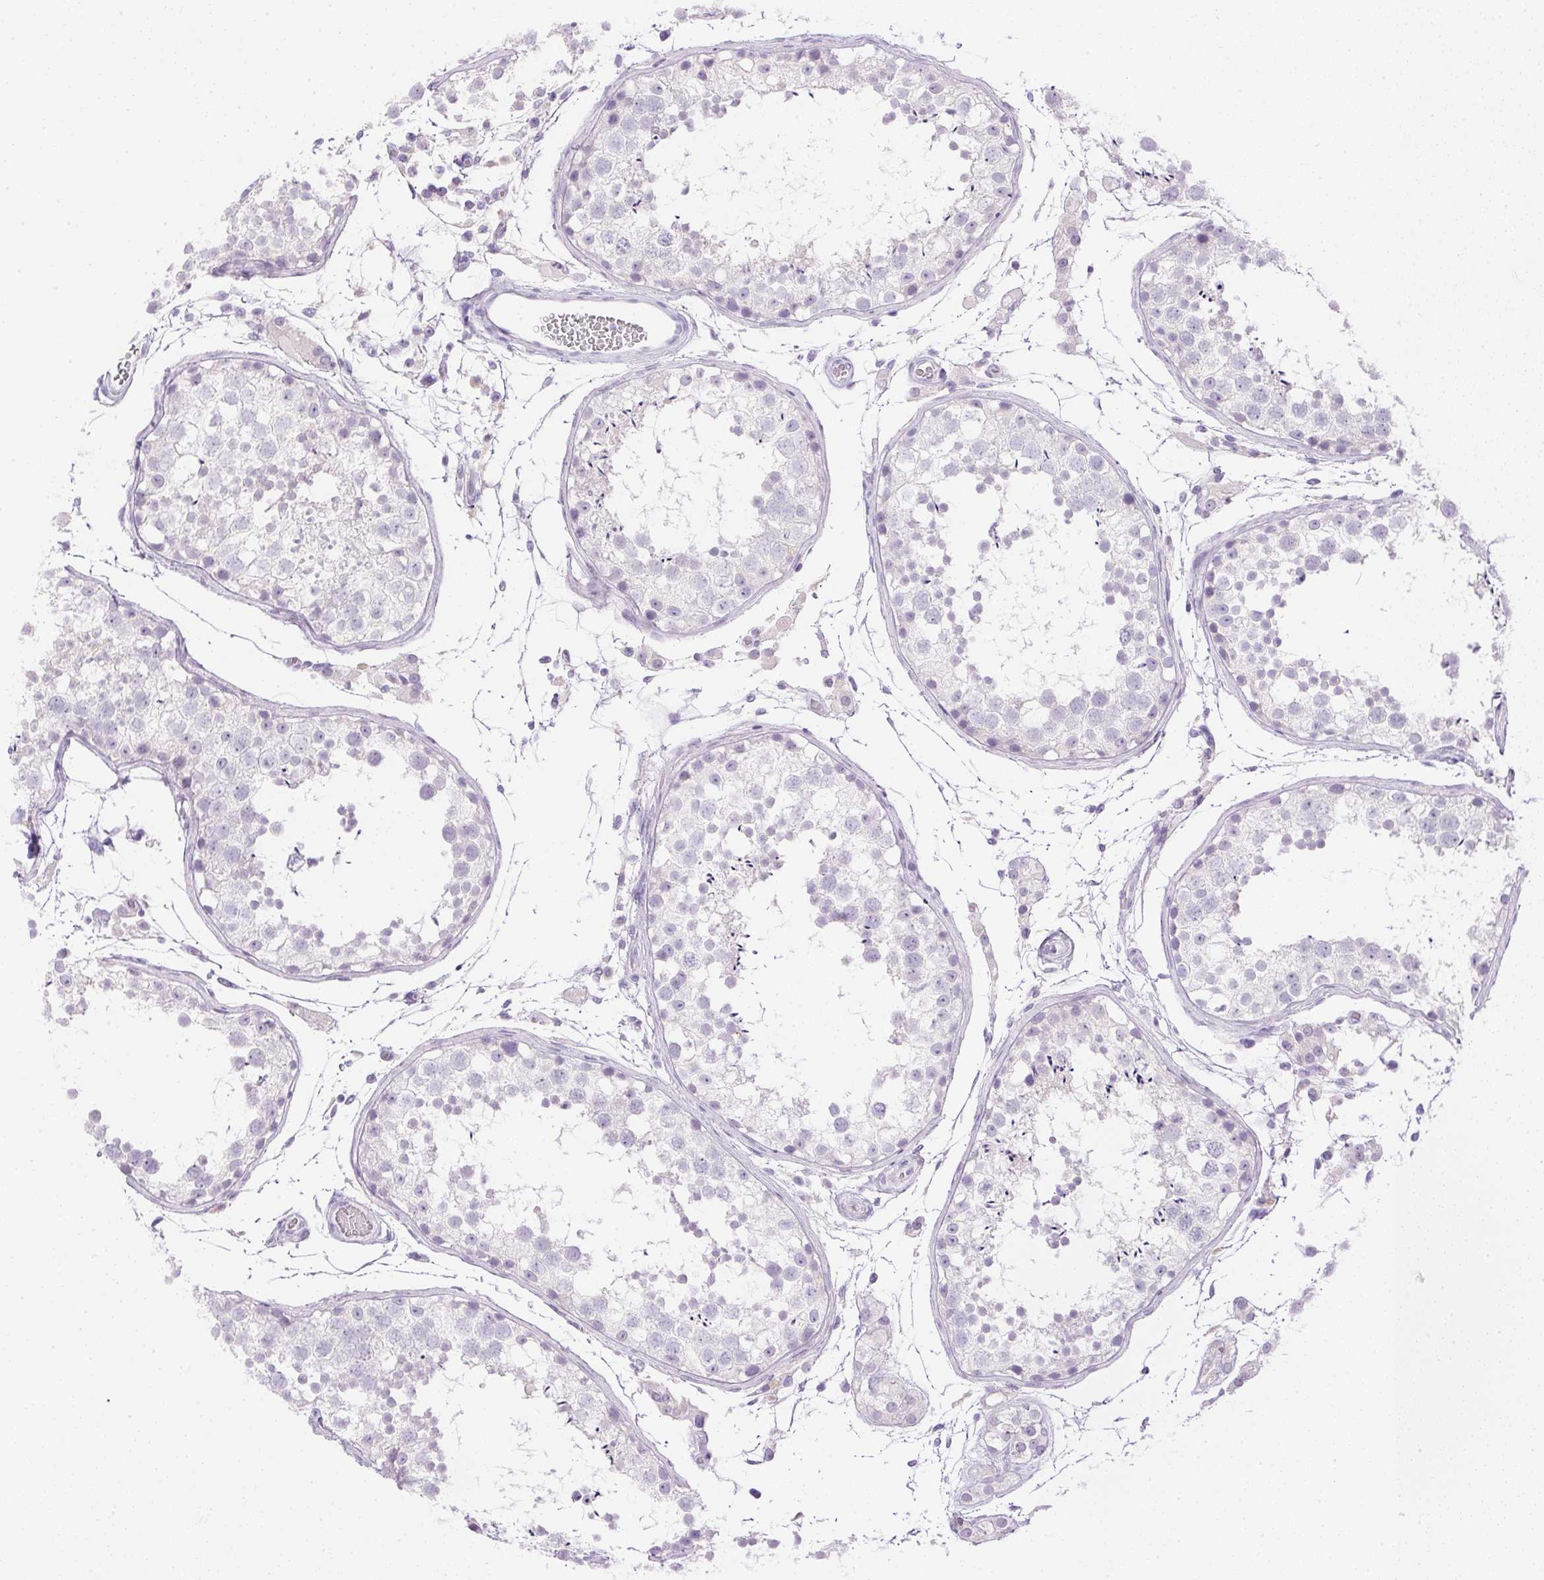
{"staining": {"intensity": "negative", "quantity": "none", "location": "none"}, "tissue": "testis", "cell_type": "Cells in seminiferous ducts", "image_type": "normal", "snomed": [{"axis": "morphology", "description": "Normal tissue, NOS"}, {"axis": "topography", "description": "Testis"}], "caption": "Immunohistochemistry image of benign testis stained for a protein (brown), which shows no expression in cells in seminiferous ducts.", "gene": "ATP6V1G3", "patient": {"sex": "male", "age": 29}}